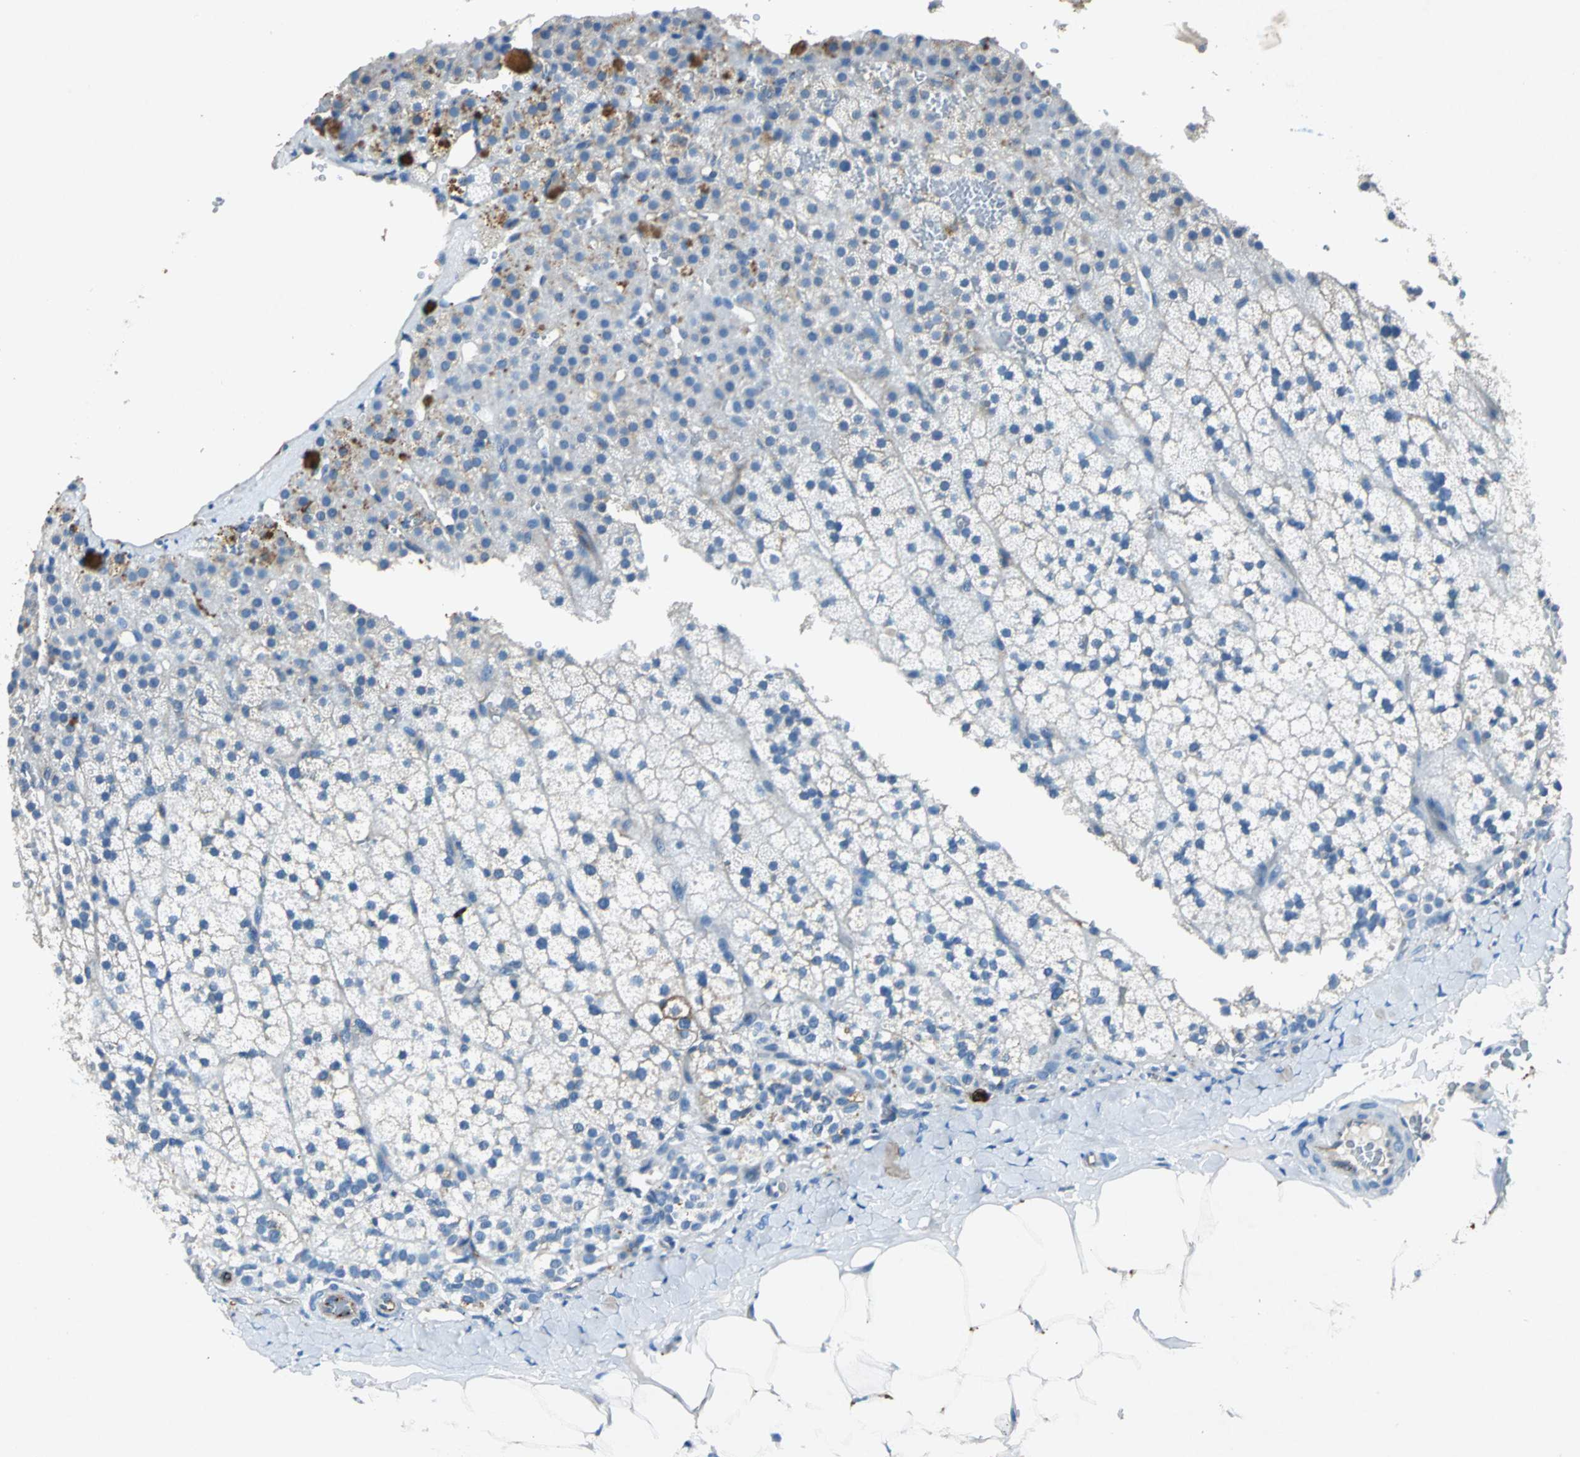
{"staining": {"intensity": "moderate", "quantity": "<25%", "location": "cytoplasmic/membranous"}, "tissue": "adrenal gland", "cell_type": "Glandular cells", "image_type": "normal", "snomed": [{"axis": "morphology", "description": "Normal tissue, NOS"}, {"axis": "topography", "description": "Adrenal gland"}], "caption": "A micrograph showing moderate cytoplasmic/membranous expression in approximately <25% of glandular cells in benign adrenal gland, as visualized by brown immunohistochemical staining.", "gene": "RPS13", "patient": {"sex": "male", "age": 35}}